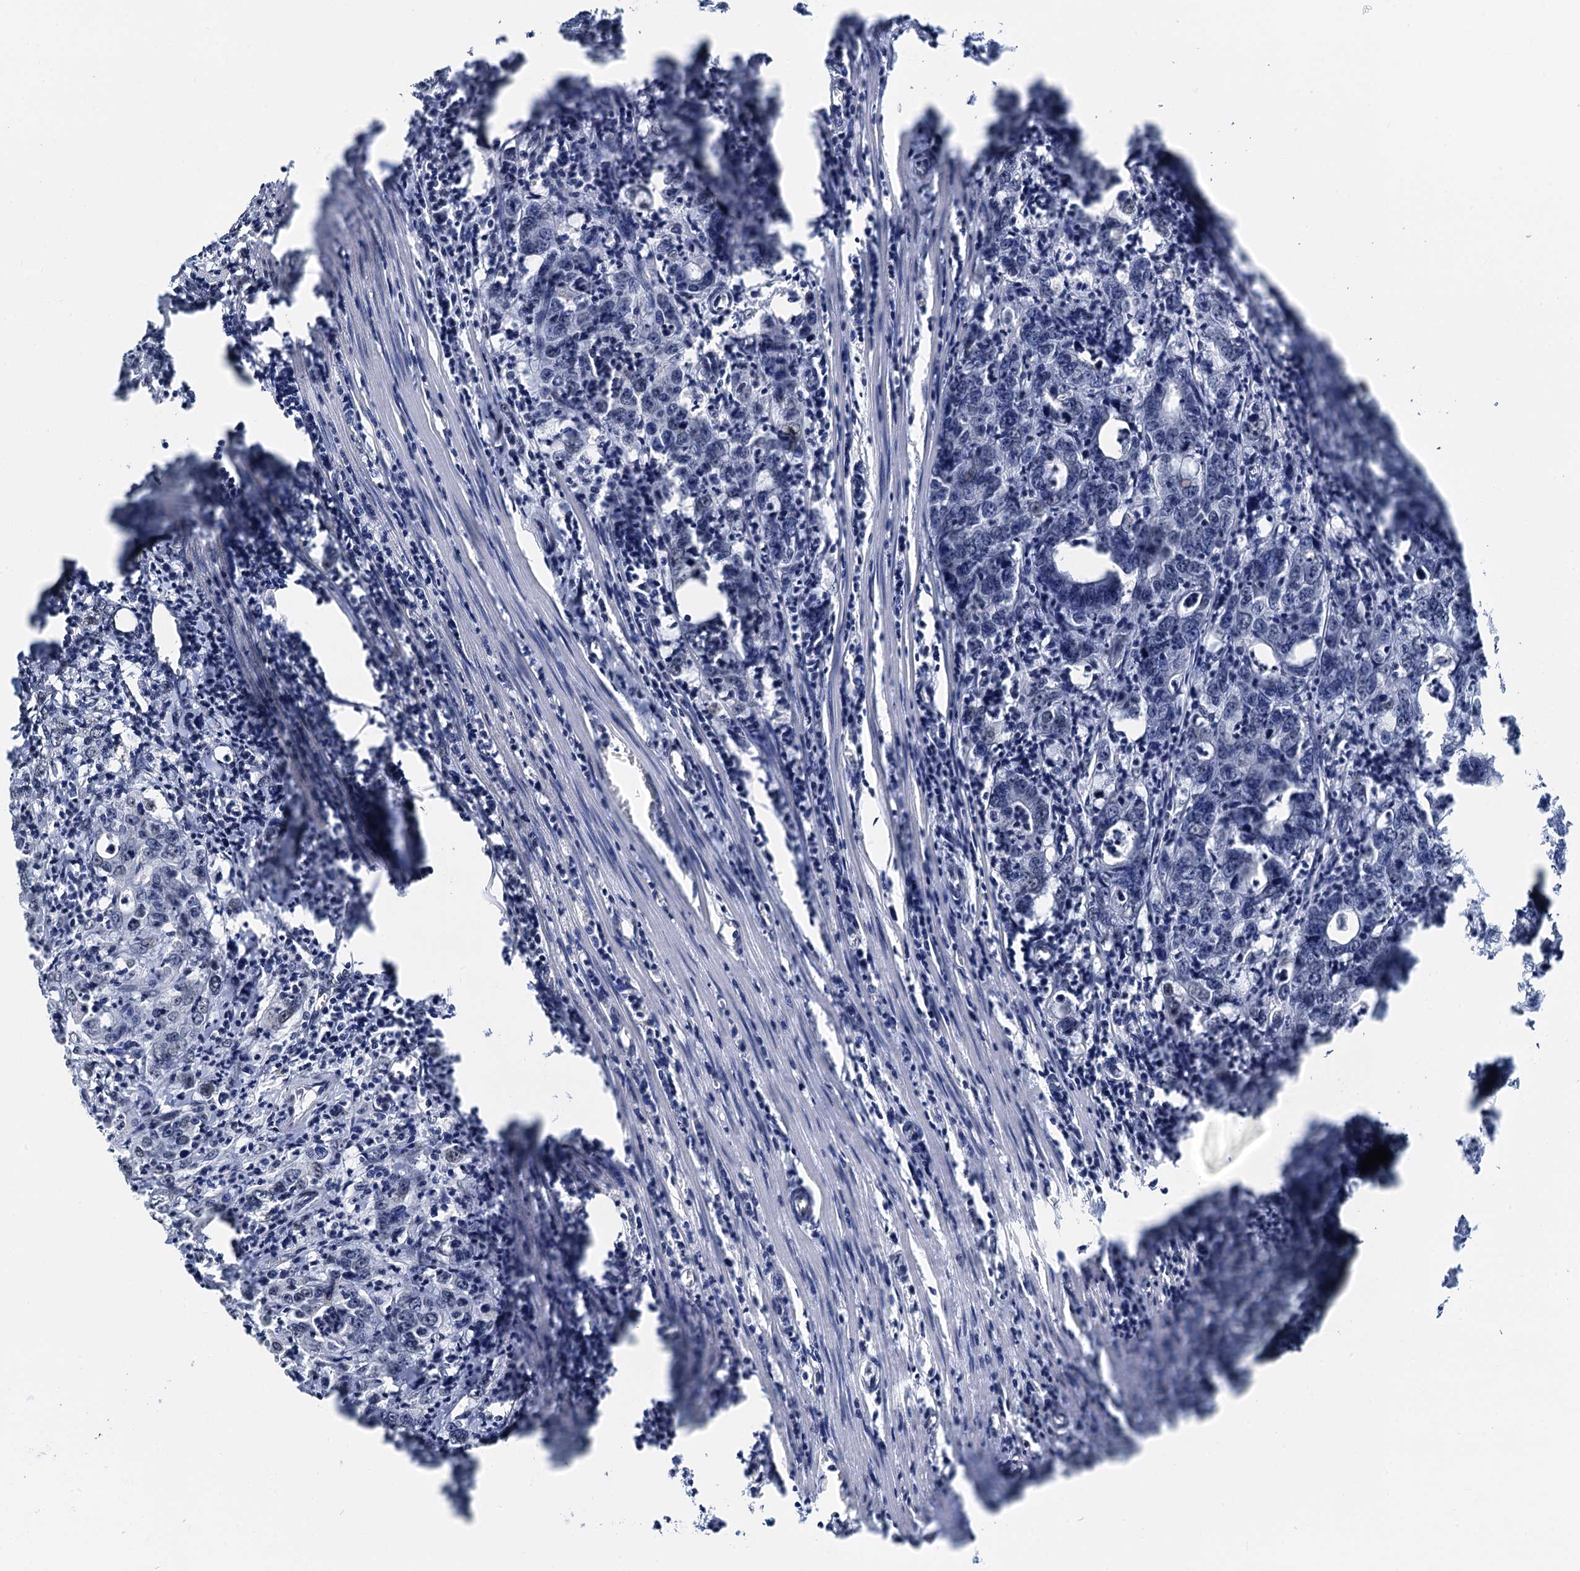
{"staining": {"intensity": "negative", "quantity": "none", "location": "none"}, "tissue": "colorectal cancer", "cell_type": "Tumor cells", "image_type": "cancer", "snomed": [{"axis": "morphology", "description": "Adenocarcinoma, NOS"}, {"axis": "topography", "description": "Colon"}], "caption": "Tumor cells are negative for brown protein staining in adenocarcinoma (colorectal).", "gene": "SLTM", "patient": {"sex": "female", "age": 75}}